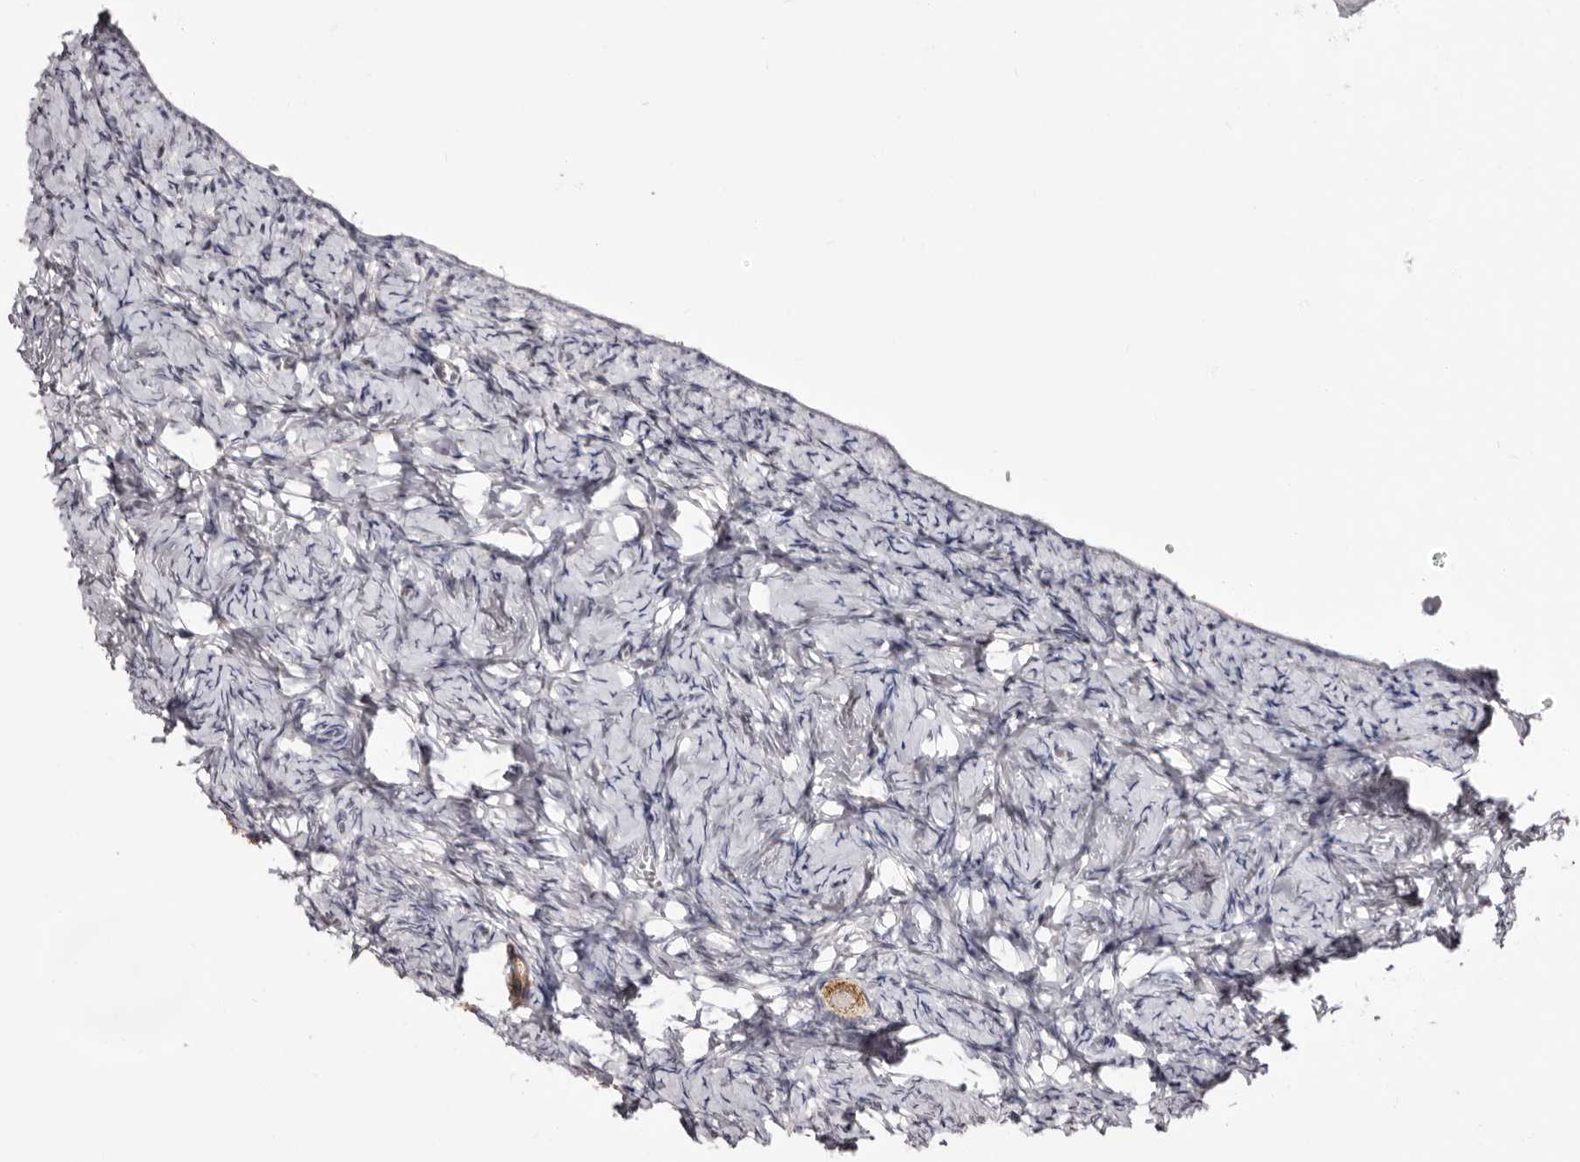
{"staining": {"intensity": "moderate", "quantity": ">75%", "location": "cytoplasmic/membranous"}, "tissue": "ovary", "cell_type": "Follicle cells", "image_type": "normal", "snomed": [{"axis": "morphology", "description": "Normal tissue, NOS"}, {"axis": "topography", "description": "Ovary"}], "caption": "IHC image of normal ovary: human ovary stained using immunohistochemistry (IHC) demonstrates medium levels of moderate protein expression localized specifically in the cytoplasmic/membranous of follicle cells, appearing as a cytoplasmic/membranous brown color.", "gene": "PTAFR", "patient": {"sex": "female", "age": 27}}